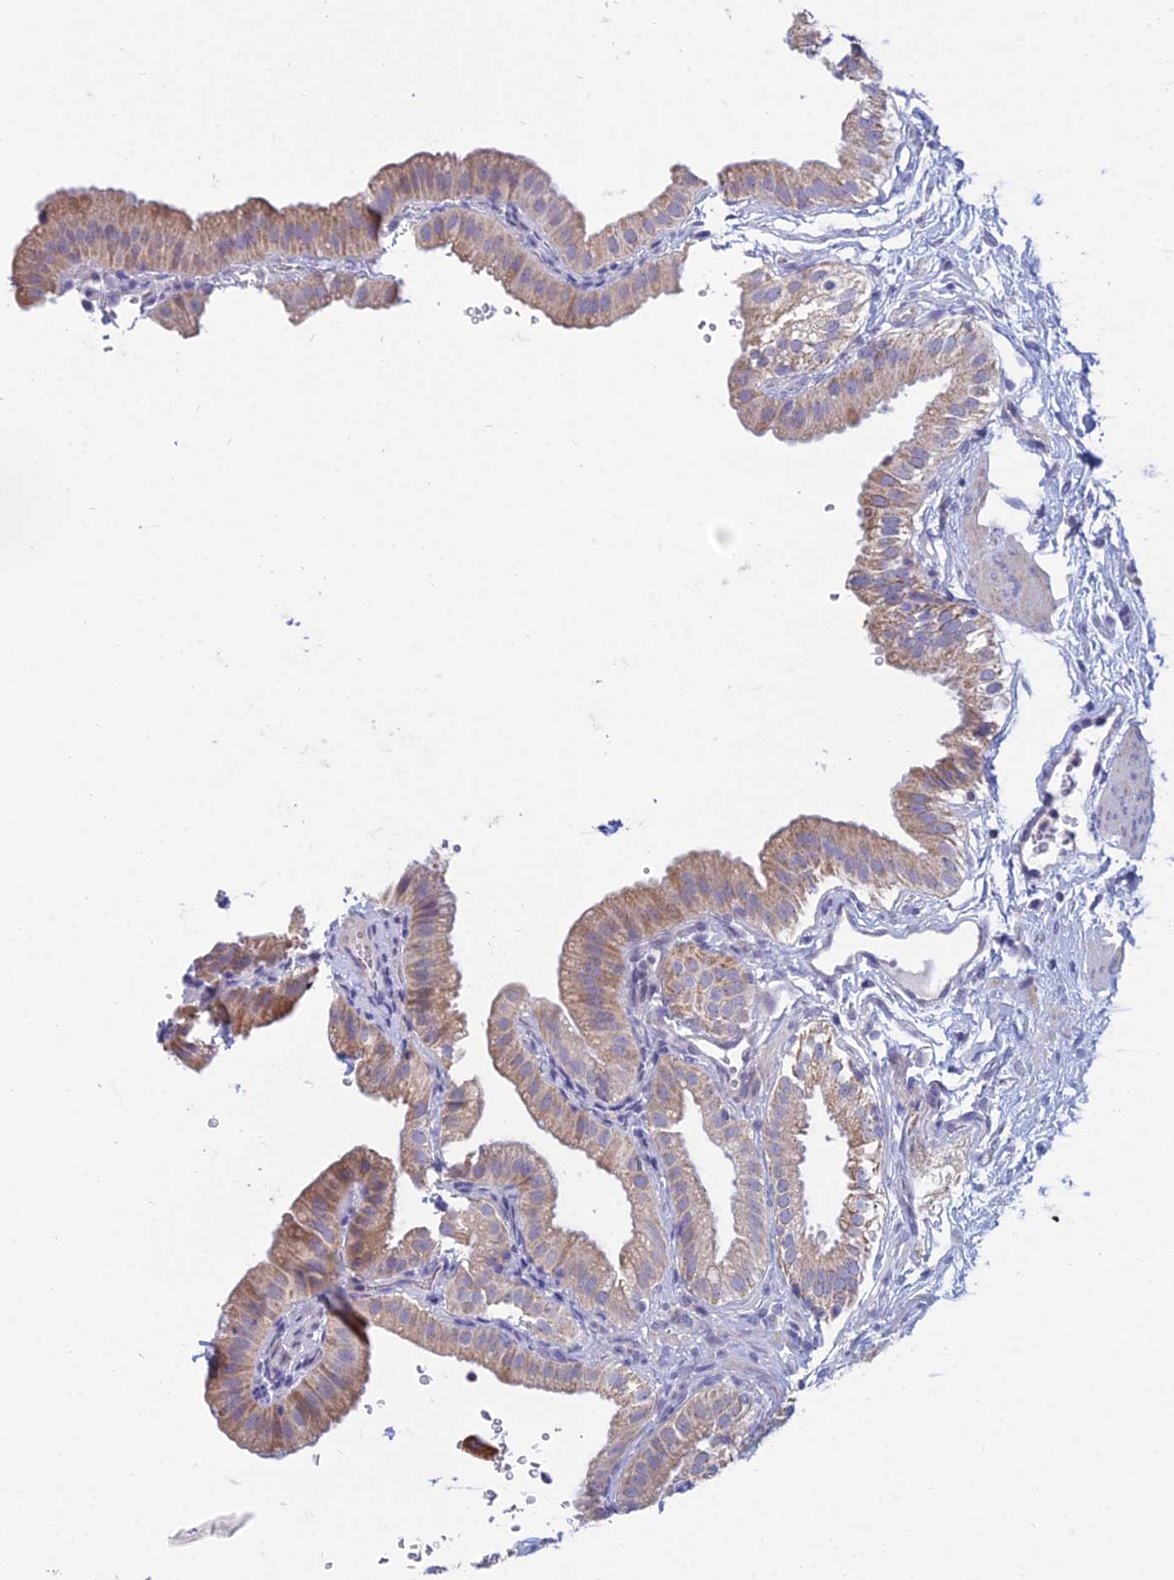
{"staining": {"intensity": "moderate", "quantity": ">75%", "location": "cytoplasmic/membranous"}, "tissue": "gallbladder", "cell_type": "Glandular cells", "image_type": "normal", "snomed": [{"axis": "morphology", "description": "Normal tissue, NOS"}, {"axis": "topography", "description": "Gallbladder"}], "caption": "A high-resolution micrograph shows immunohistochemistry (IHC) staining of unremarkable gallbladder, which exhibits moderate cytoplasmic/membranous expression in approximately >75% of glandular cells.", "gene": "CFAP206", "patient": {"sex": "female", "age": 61}}